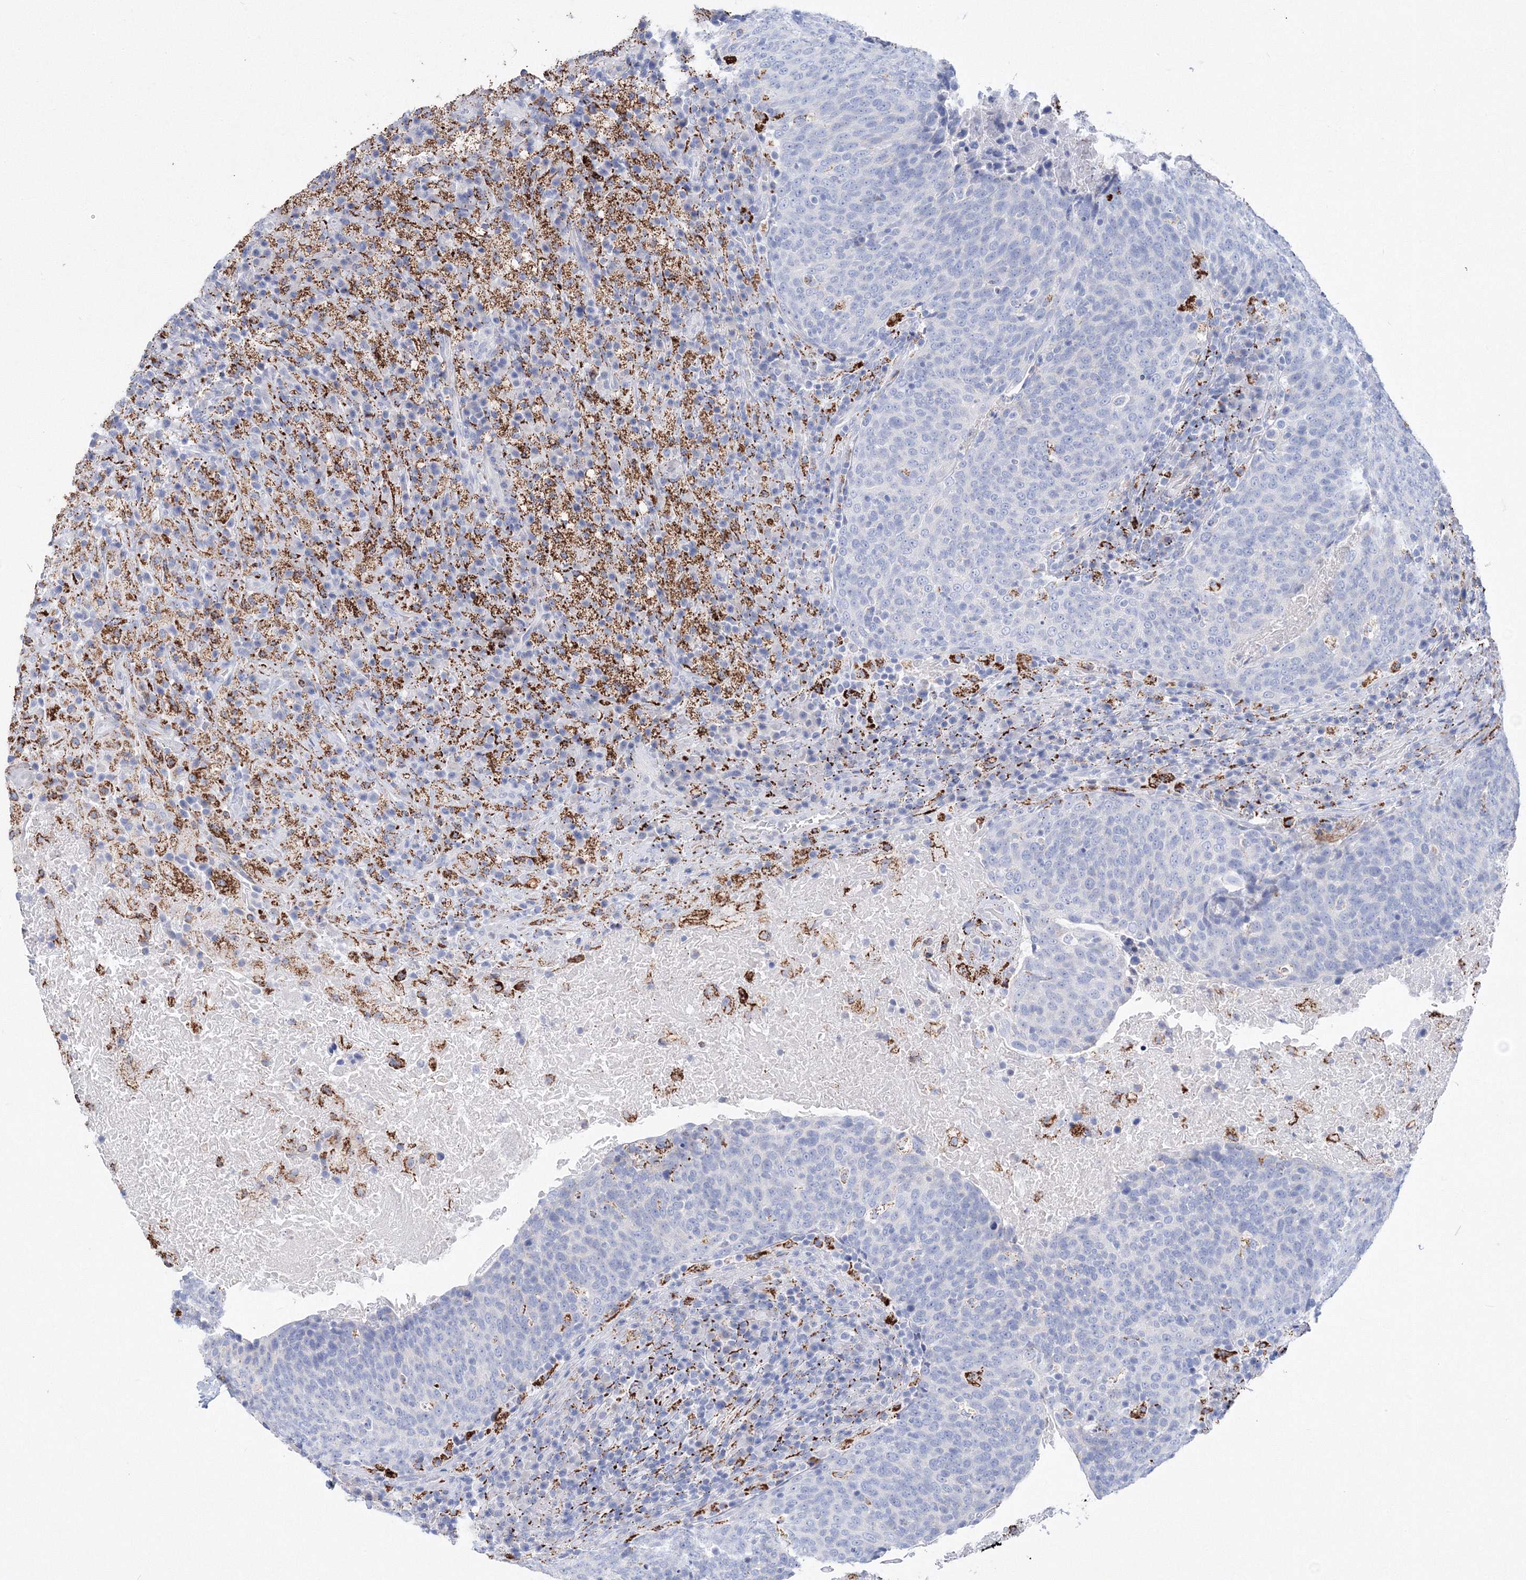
{"staining": {"intensity": "negative", "quantity": "none", "location": "none"}, "tissue": "head and neck cancer", "cell_type": "Tumor cells", "image_type": "cancer", "snomed": [{"axis": "morphology", "description": "Squamous cell carcinoma, NOS"}, {"axis": "morphology", "description": "Squamous cell carcinoma, metastatic, NOS"}, {"axis": "topography", "description": "Lymph node"}, {"axis": "topography", "description": "Head-Neck"}], "caption": "Immunohistochemistry image of neoplastic tissue: head and neck cancer (squamous cell carcinoma) stained with DAB shows no significant protein expression in tumor cells.", "gene": "MERTK", "patient": {"sex": "male", "age": 62}}